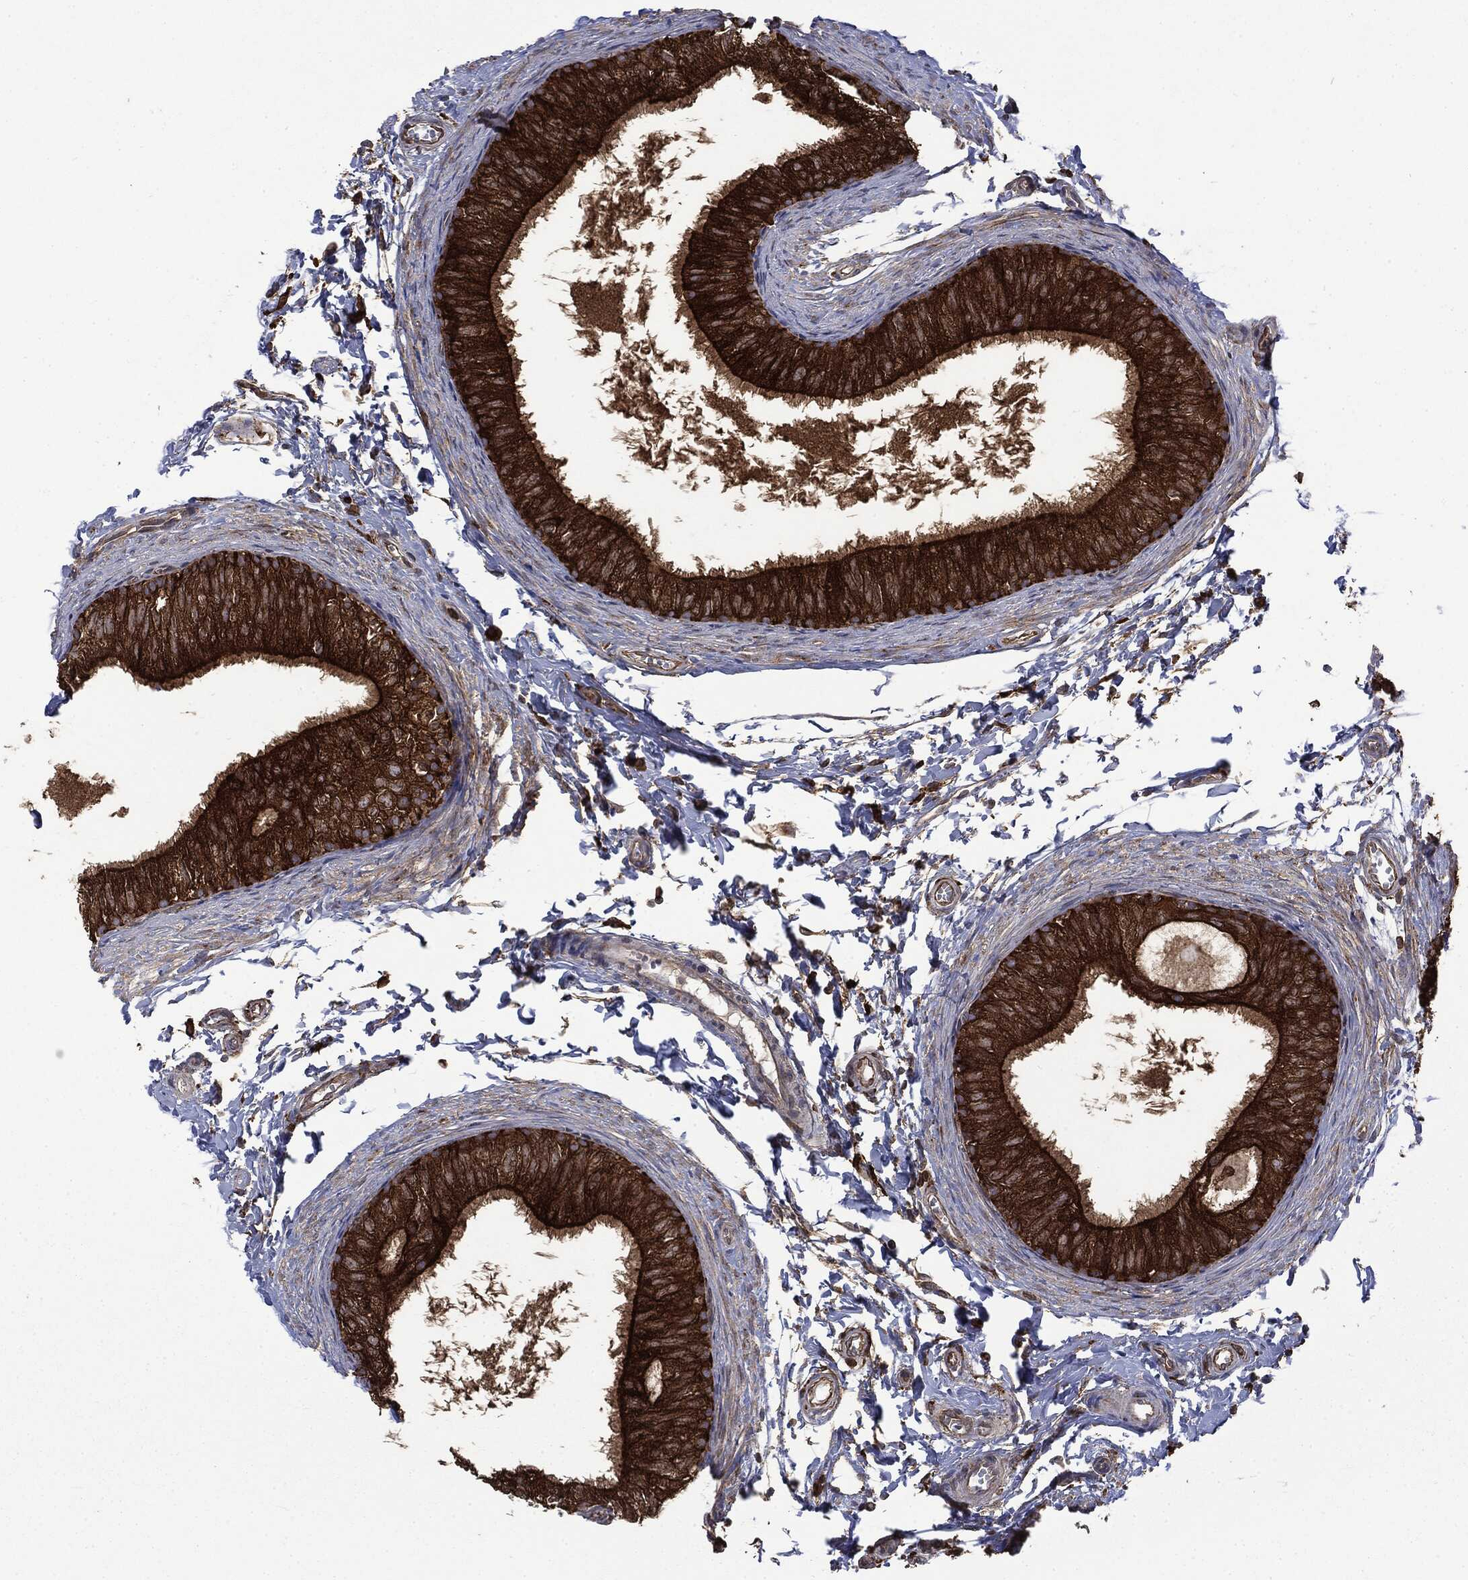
{"staining": {"intensity": "strong", "quantity": ">75%", "location": "cytoplasmic/membranous"}, "tissue": "epididymis", "cell_type": "Glandular cells", "image_type": "normal", "snomed": [{"axis": "morphology", "description": "Normal tissue, NOS"}, {"axis": "topography", "description": "Epididymis"}], "caption": "Protein expression by IHC shows strong cytoplasmic/membranous positivity in approximately >75% of glandular cells in normal epididymis.", "gene": "SNX5", "patient": {"sex": "male", "age": 22}}